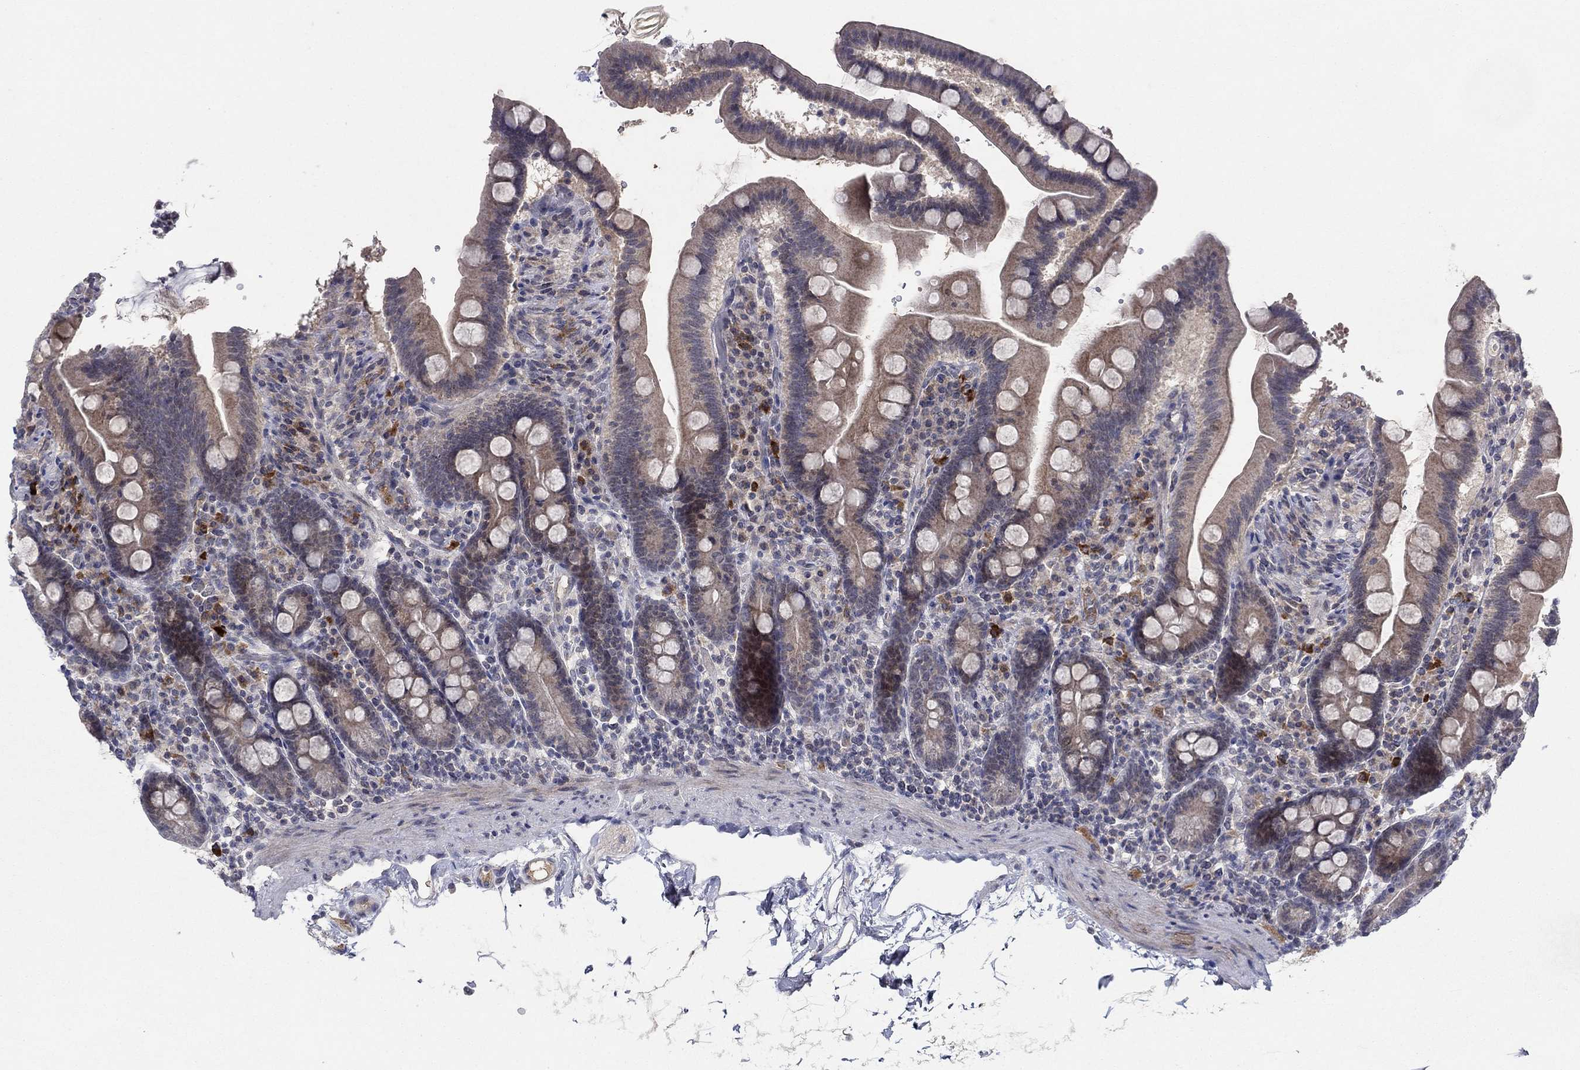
{"staining": {"intensity": "weak", "quantity": "25%-75%", "location": "cytoplasmic/membranous"}, "tissue": "duodenum", "cell_type": "Glandular cells", "image_type": "normal", "snomed": [{"axis": "morphology", "description": "Normal tissue, NOS"}, {"axis": "topography", "description": "Duodenum"}], "caption": "This is a micrograph of immunohistochemistry (IHC) staining of normal duodenum, which shows weak positivity in the cytoplasmic/membranous of glandular cells.", "gene": "IL4", "patient": {"sex": "male", "age": 59}}